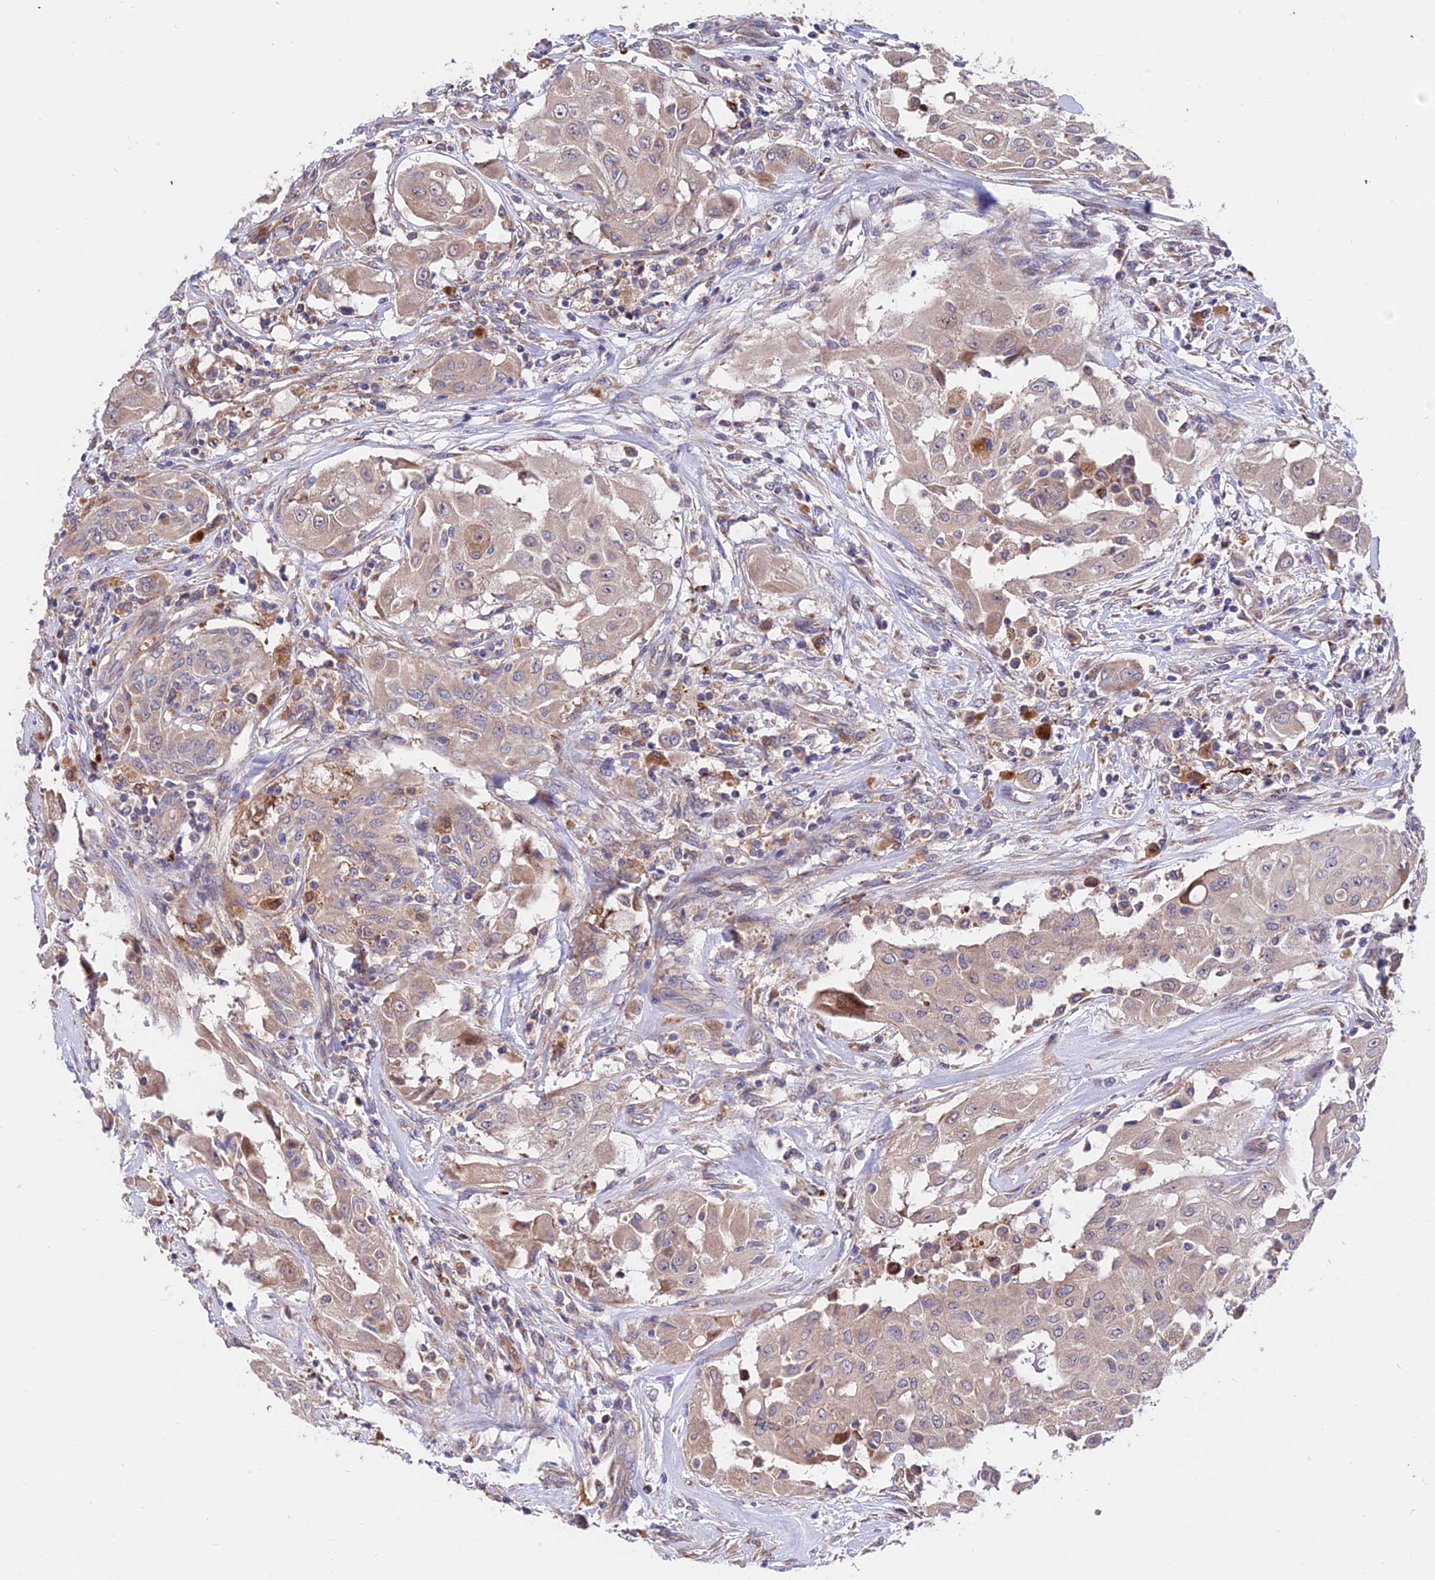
{"staining": {"intensity": "weak", "quantity": "25%-75%", "location": "cytoplasmic/membranous"}, "tissue": "thyroid cancer", "cell_type": "Tumor cells", "image_type": "cancer", "snomed": [{"axis": "morphology", "description": "Papillary adenocarcinoma, NOS"}, {"axis": "topography", "description": "Thyroid gland"}], "caption": "Protein staining of papillary adenocarcinoma (thyroid) tissue reveals weak cytoplasmic/membranous staining in about 25%-75% of tumor cells.", "gene": "CDC37L1", "patient": {"sex": "female", "age": 59}}